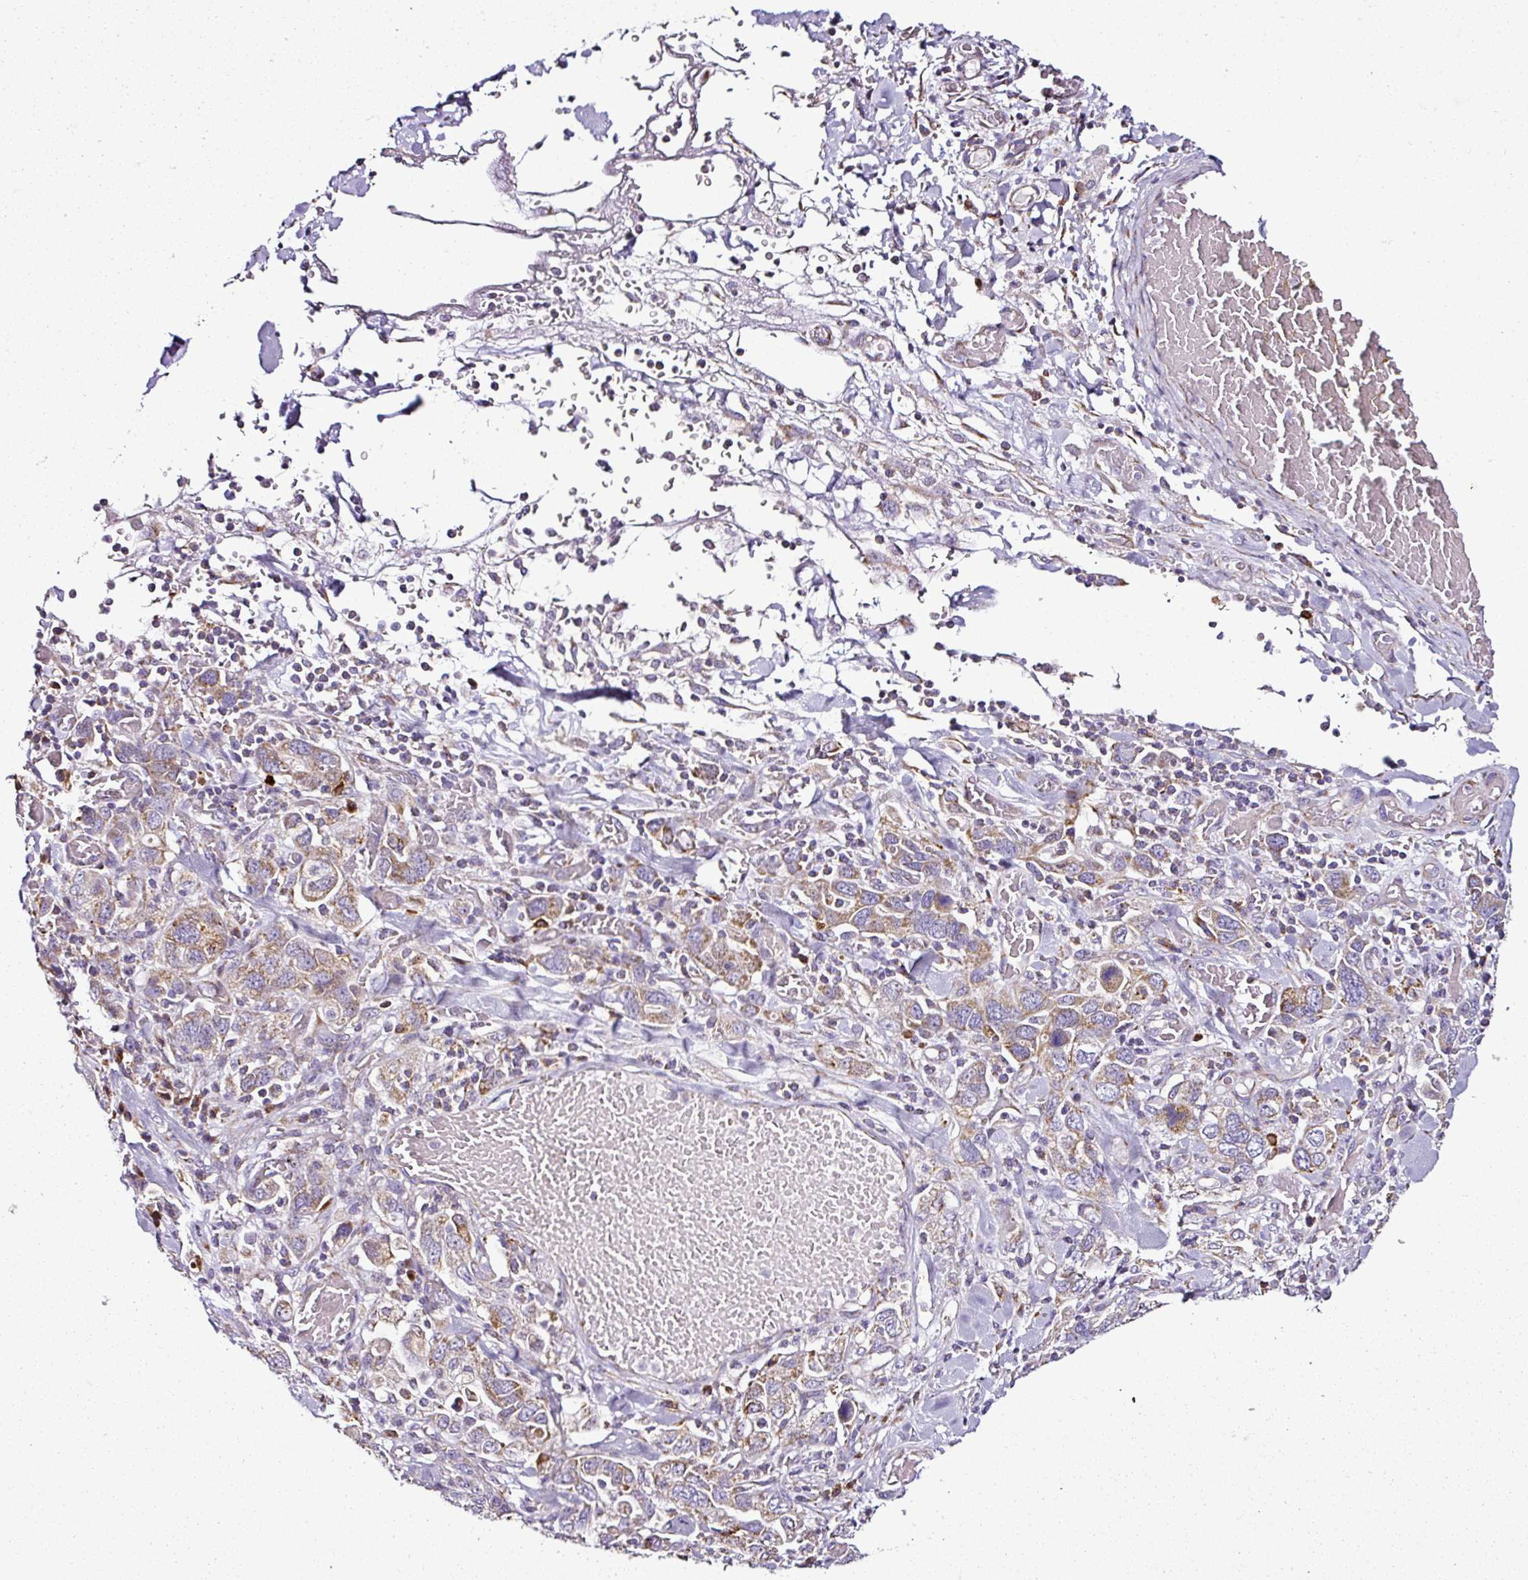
{"staining": {"intensity": "moderate", "quantity": ">75%", "location": "cytoplasmic/membranous"}, "tissue": "stomach cancer", "cell_type": "Tumor cells", "image_type": "cancer", "snomed": [{"axis": "morphology", "description": "Adenocarcinoma, NOS"}, {"axis": "topography", "description": "Stomach, upper"}, {"axis": "topography", "description": "Stomach"}], "caption": "Stomach adenocarcinoma stained with a protein marker demonstrates moderate staining in tumor cells.", "gene": "DPAGT1", "patient": {"sex": "male", "age": 62}}